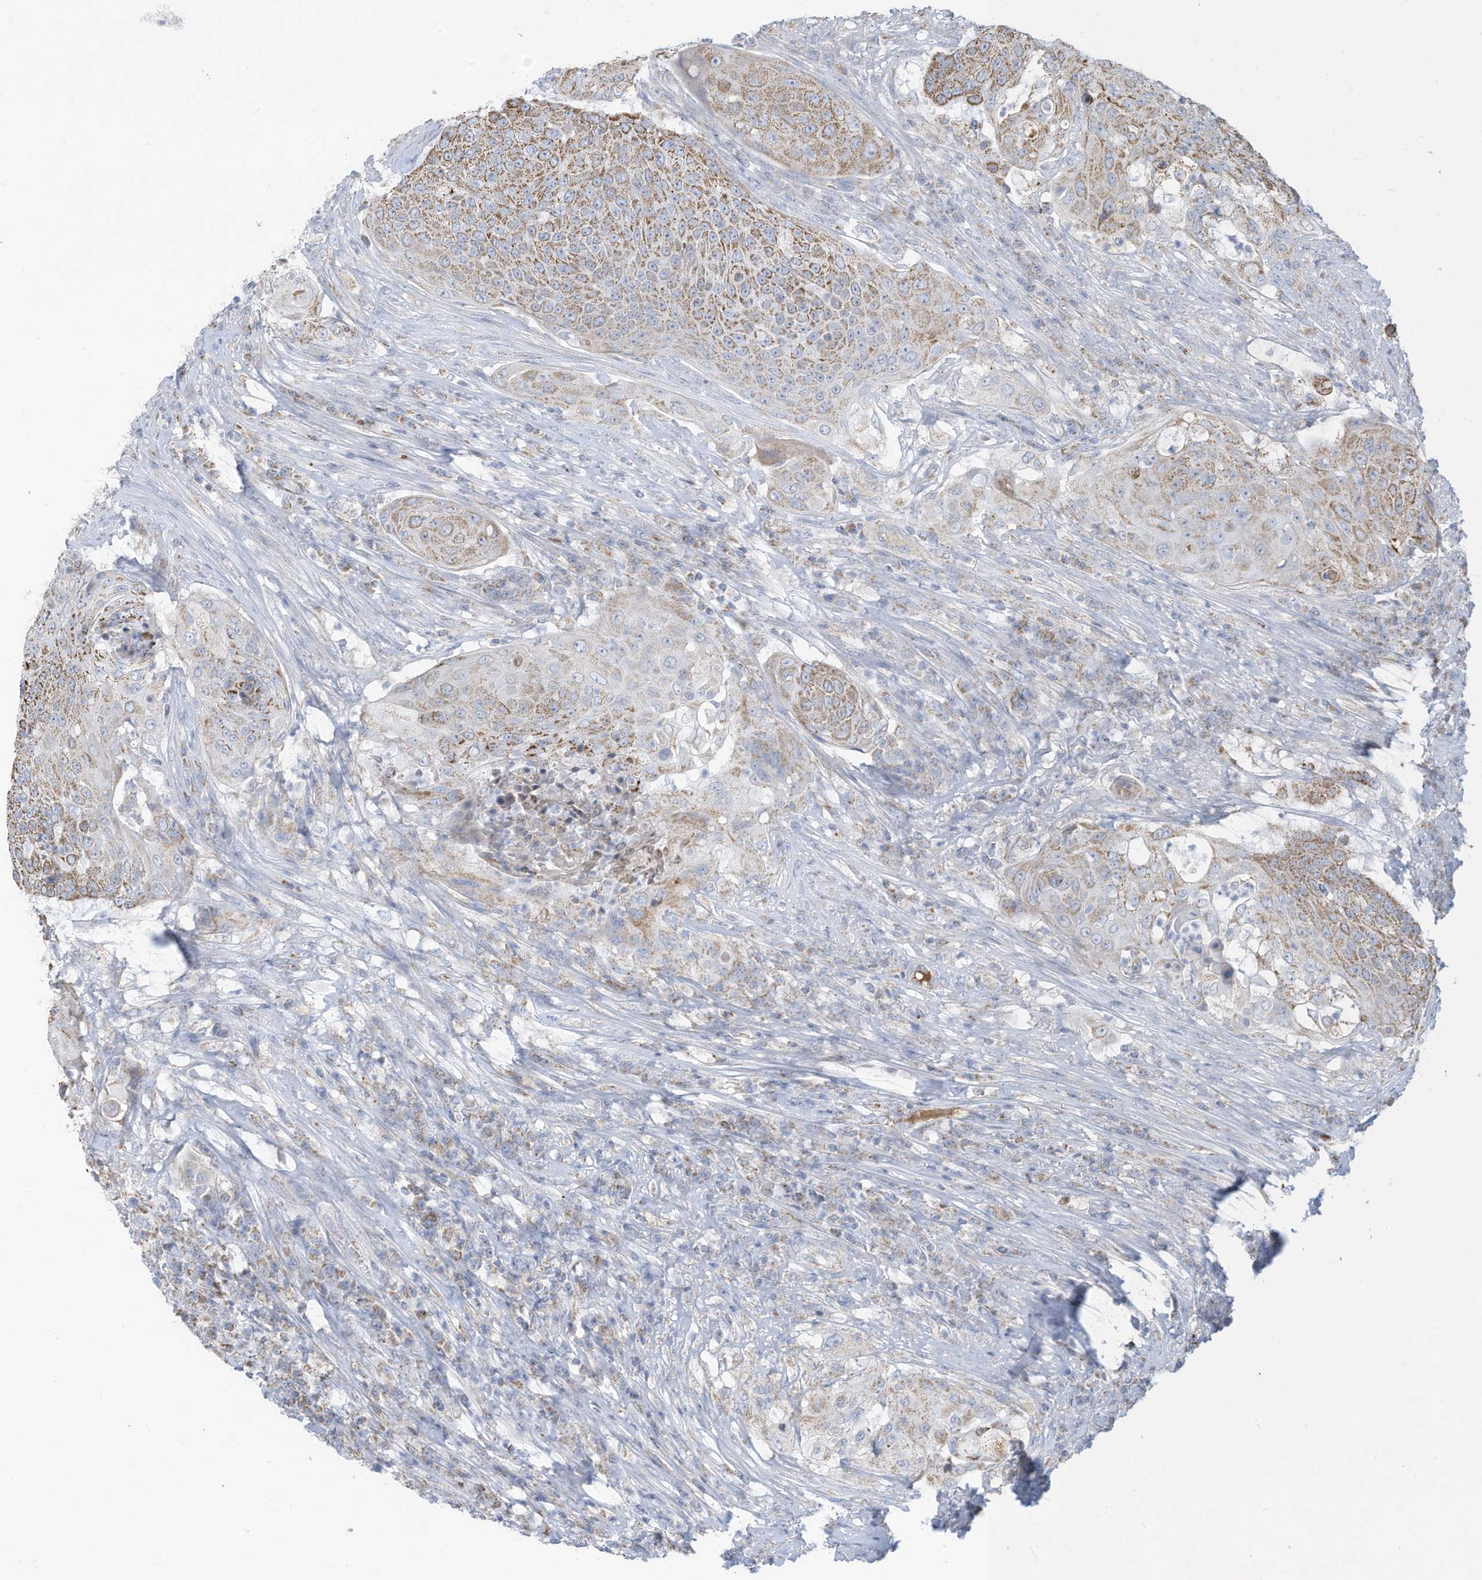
{"staining": {"intensity": "moderate", "quantity": "25%-75%", "location": "cytoplasmic/membranous"}, "tissue": "urothelial cancer", "cell_type": "Tumor cells", "image_type": "cancer", "snomed": [{"axis": "morphology", "description": "Urothelial carcinoma, High grade"}, {"axis": "topography", "description": "Urinary bladder"}], "caption": "Approximately 25%-75% of tumor cells in urothelial carcinoma (high-grade) display moderate cytoplasmic/membranous protein positivity as visualized by brown immunohistochemical staining.", "gene": "NLN", "patient": {"sex": "female", "age": 63}}